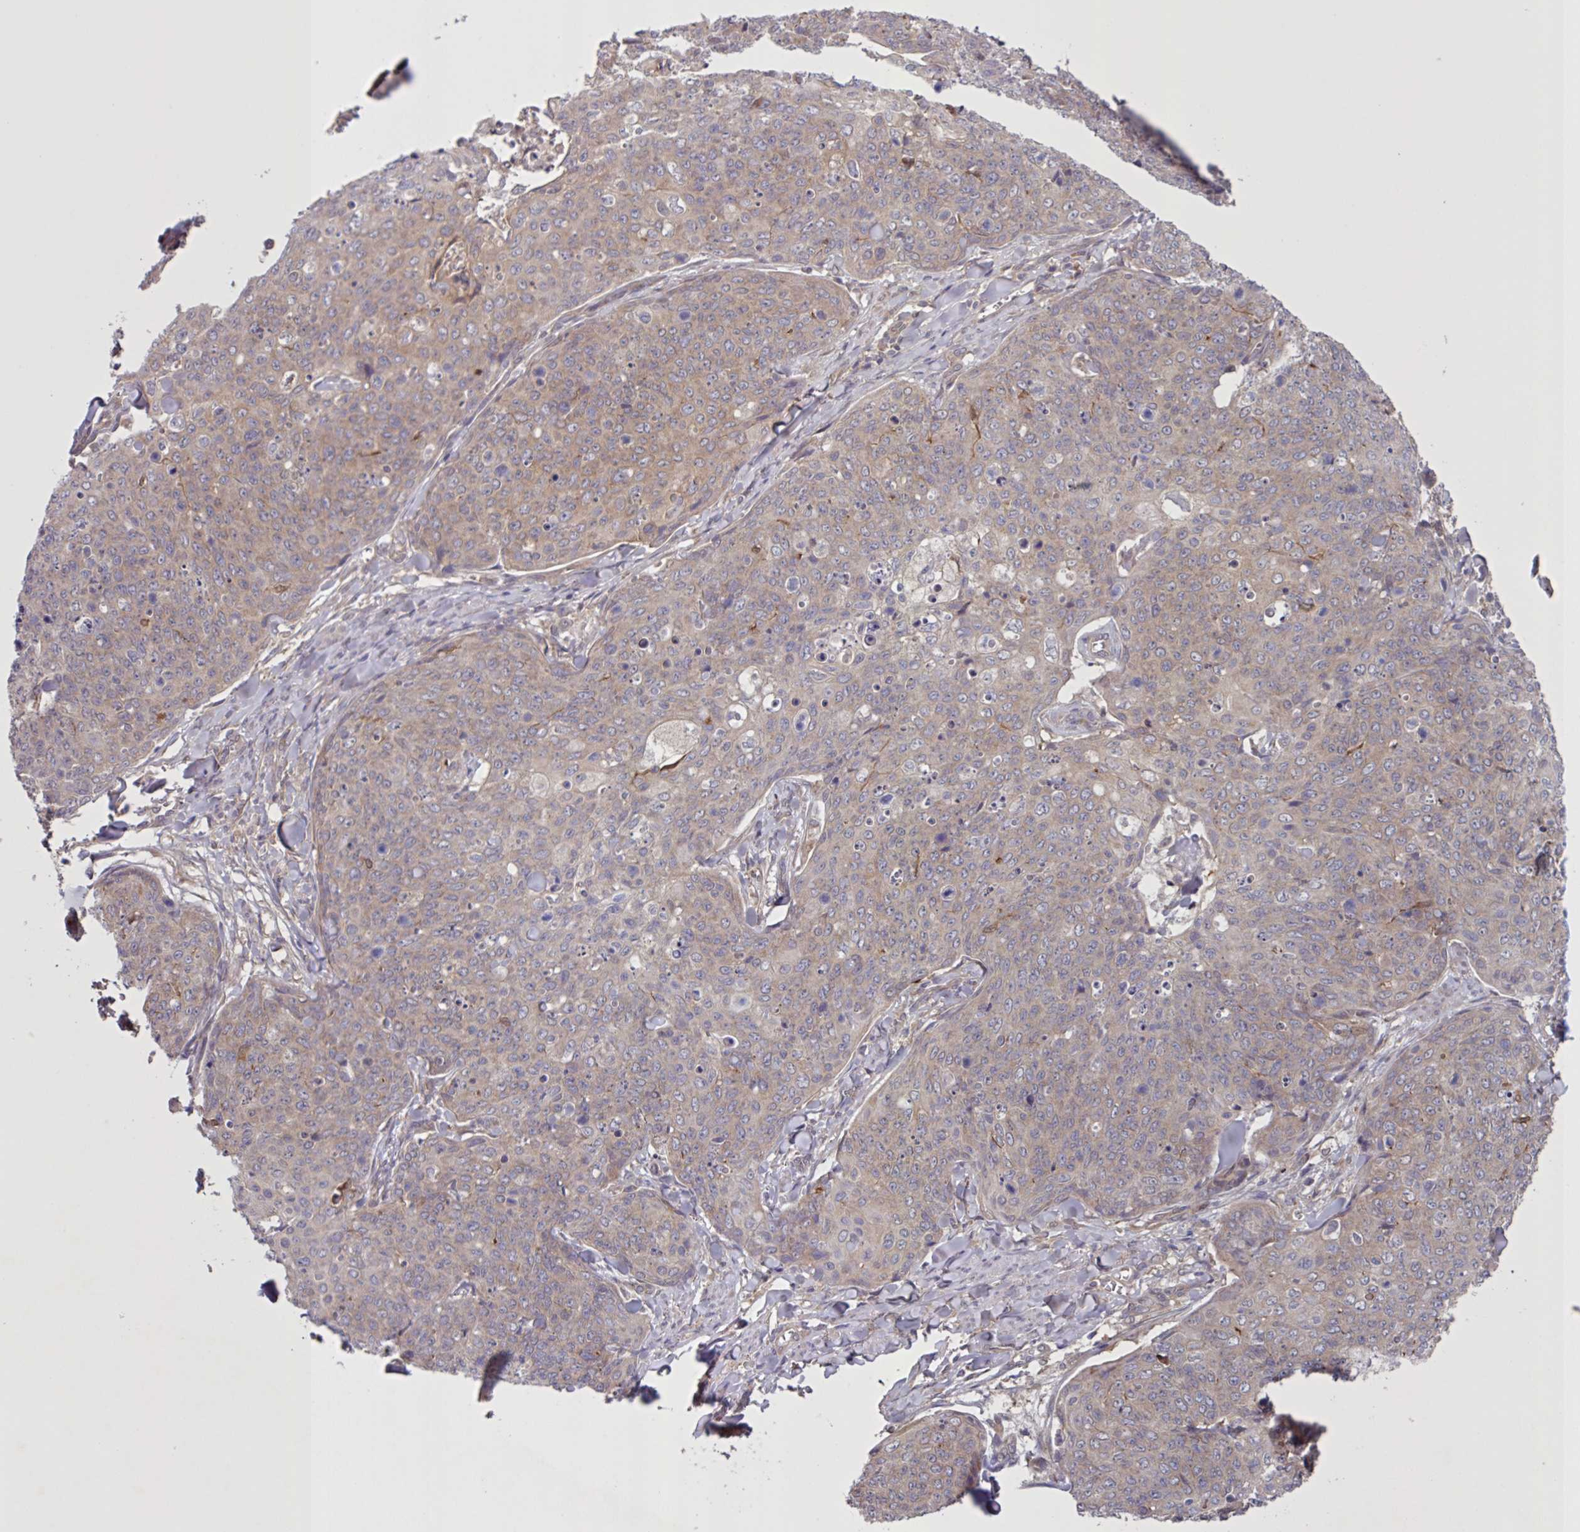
{"staining": {"intensity": "weak", "quantity": "<25%", "location": "cytoplasmic/membranous"}, "tissue": "skin cancer", "cell_type": "Tumor cells", "image_type": "cancer", "snomed": [{"axis": "morphology", "description": "Squamous cell carcinoma, NOS"}, {"axis": "topography", "description": "Skin"}, {"axis": "topography", "description": "Vulva"}], "caption": "High power microscopy image of an immunohistochemistry image of skin cancer (squamous cell carcinoma), revealing no significant staining in tumor cells.", "gene": "CAMLG", "patient": {"sex": "female", "age": 85}}